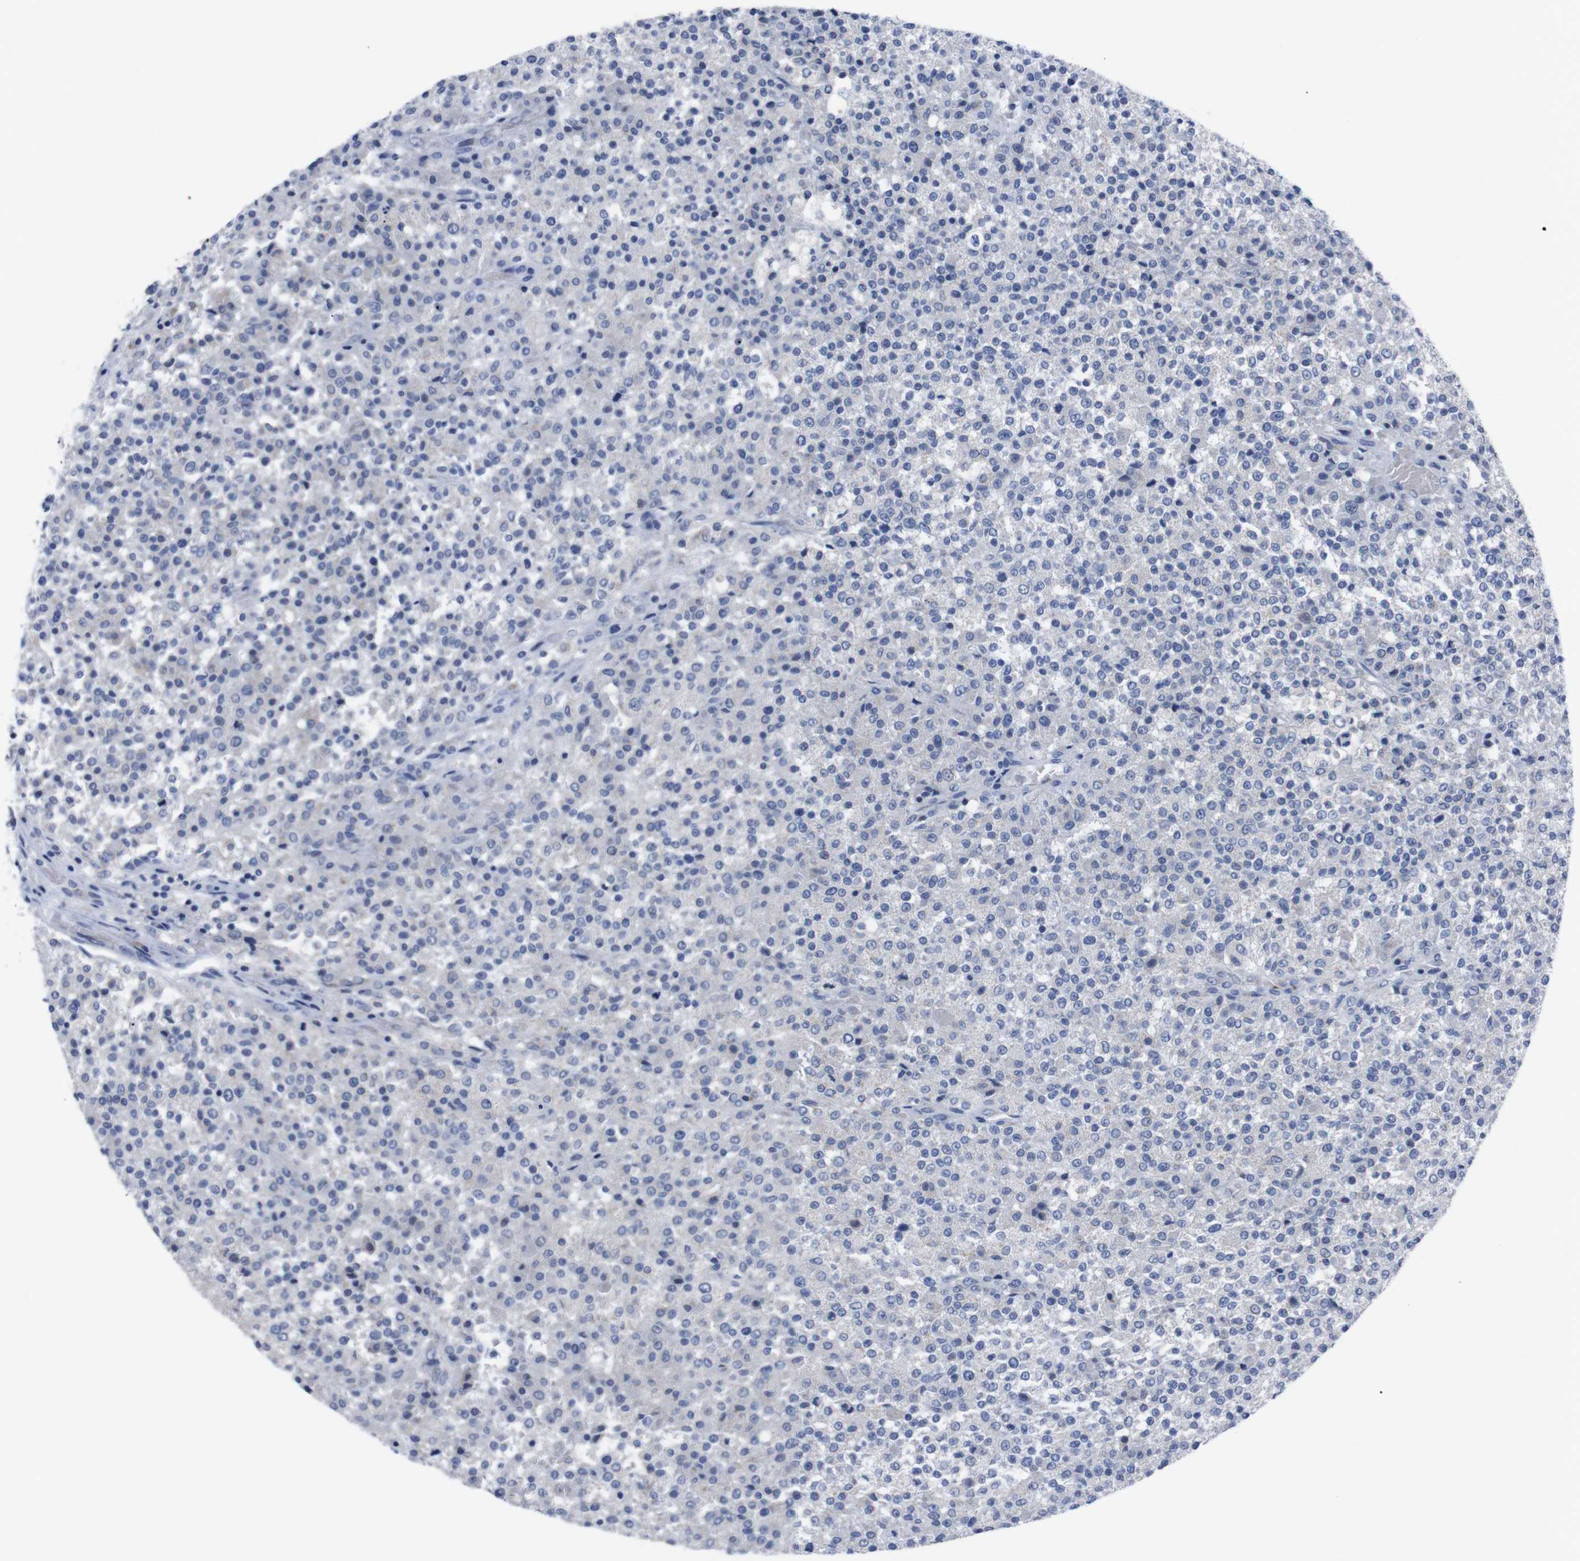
{"staining": {"intensity": "negative", "quantity": "none", "location": "none"}, "tissue": "testis cancer", "cell_type": "Tumor cells", "image_type": "cancer", "snomed": [{"axis": "morphology", "description": "Seminoma, NOS"}, {"axis": "topography", "description": "Testis"}], "caption": "Seminoma (testis) stained for a protein using IHC displays no staining tumor cells.", "gene": "IRF4", "patient": {"sex": "male", "age": 59}}